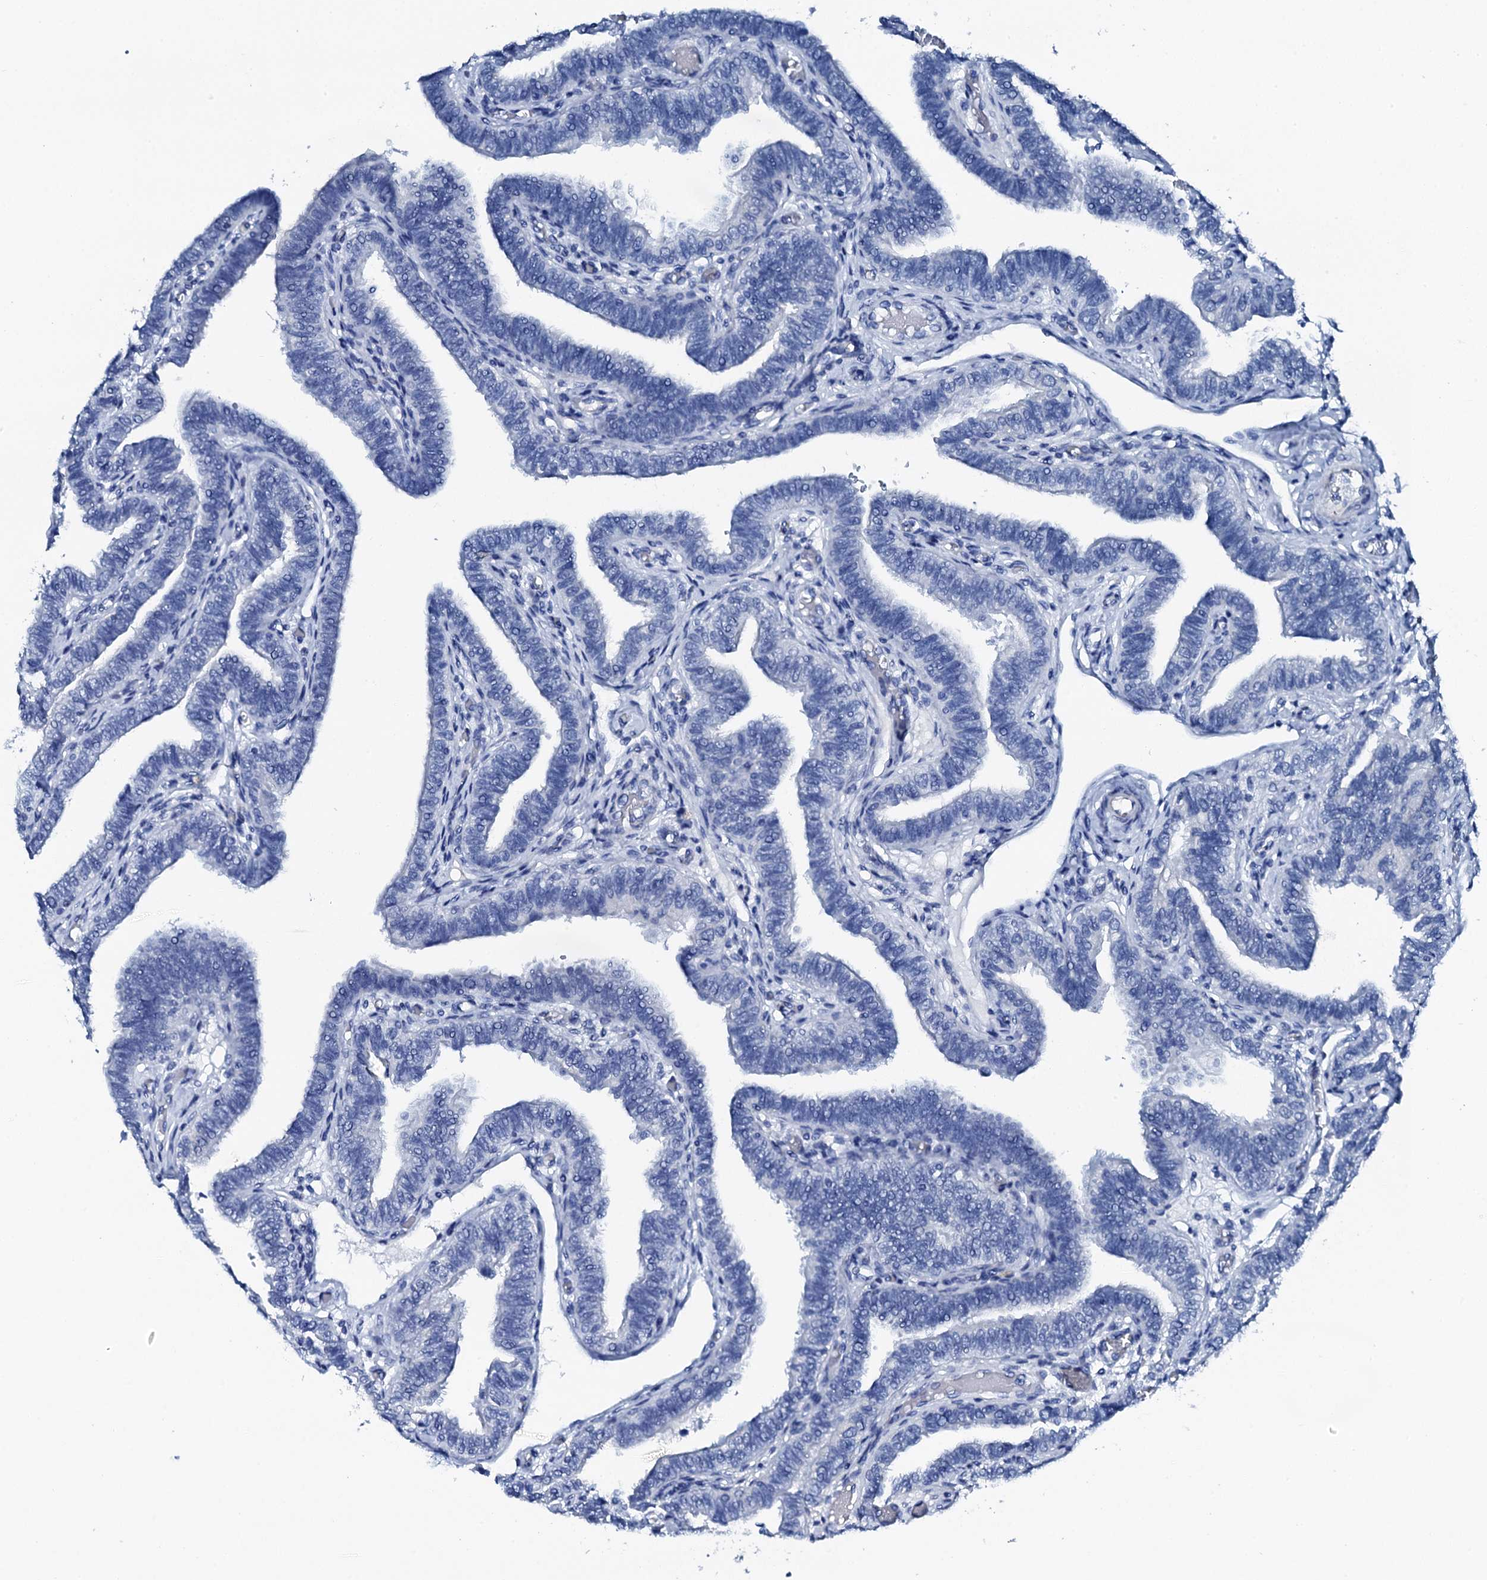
{"staining": {"intensity": "negative", "quantity": "none", "location": "none"}, "tissue": "fallopian tube", "cell_type": "Glandular cells", "image_type": "normal", "snomed": [{"axis": "morphology", "description": "Normal tissue, NOS"}, {"axis": "topography", "description": "Fallopian tube"}], "caption": "This histopathology image is of normal fallopian tube stained with immunohistochemistry (IHC) to label a protein in brown with the nuclei are counter-stained blue. There is no expression in glandular cells. (Stains: DAB (3,3'-diaminobenzidine) IHC with hematoxylin counter stain, Microscopy: brightfield microscopy at high magnification).", "gene": "PTH", "patient": {"sex": "female", "age": 39}}